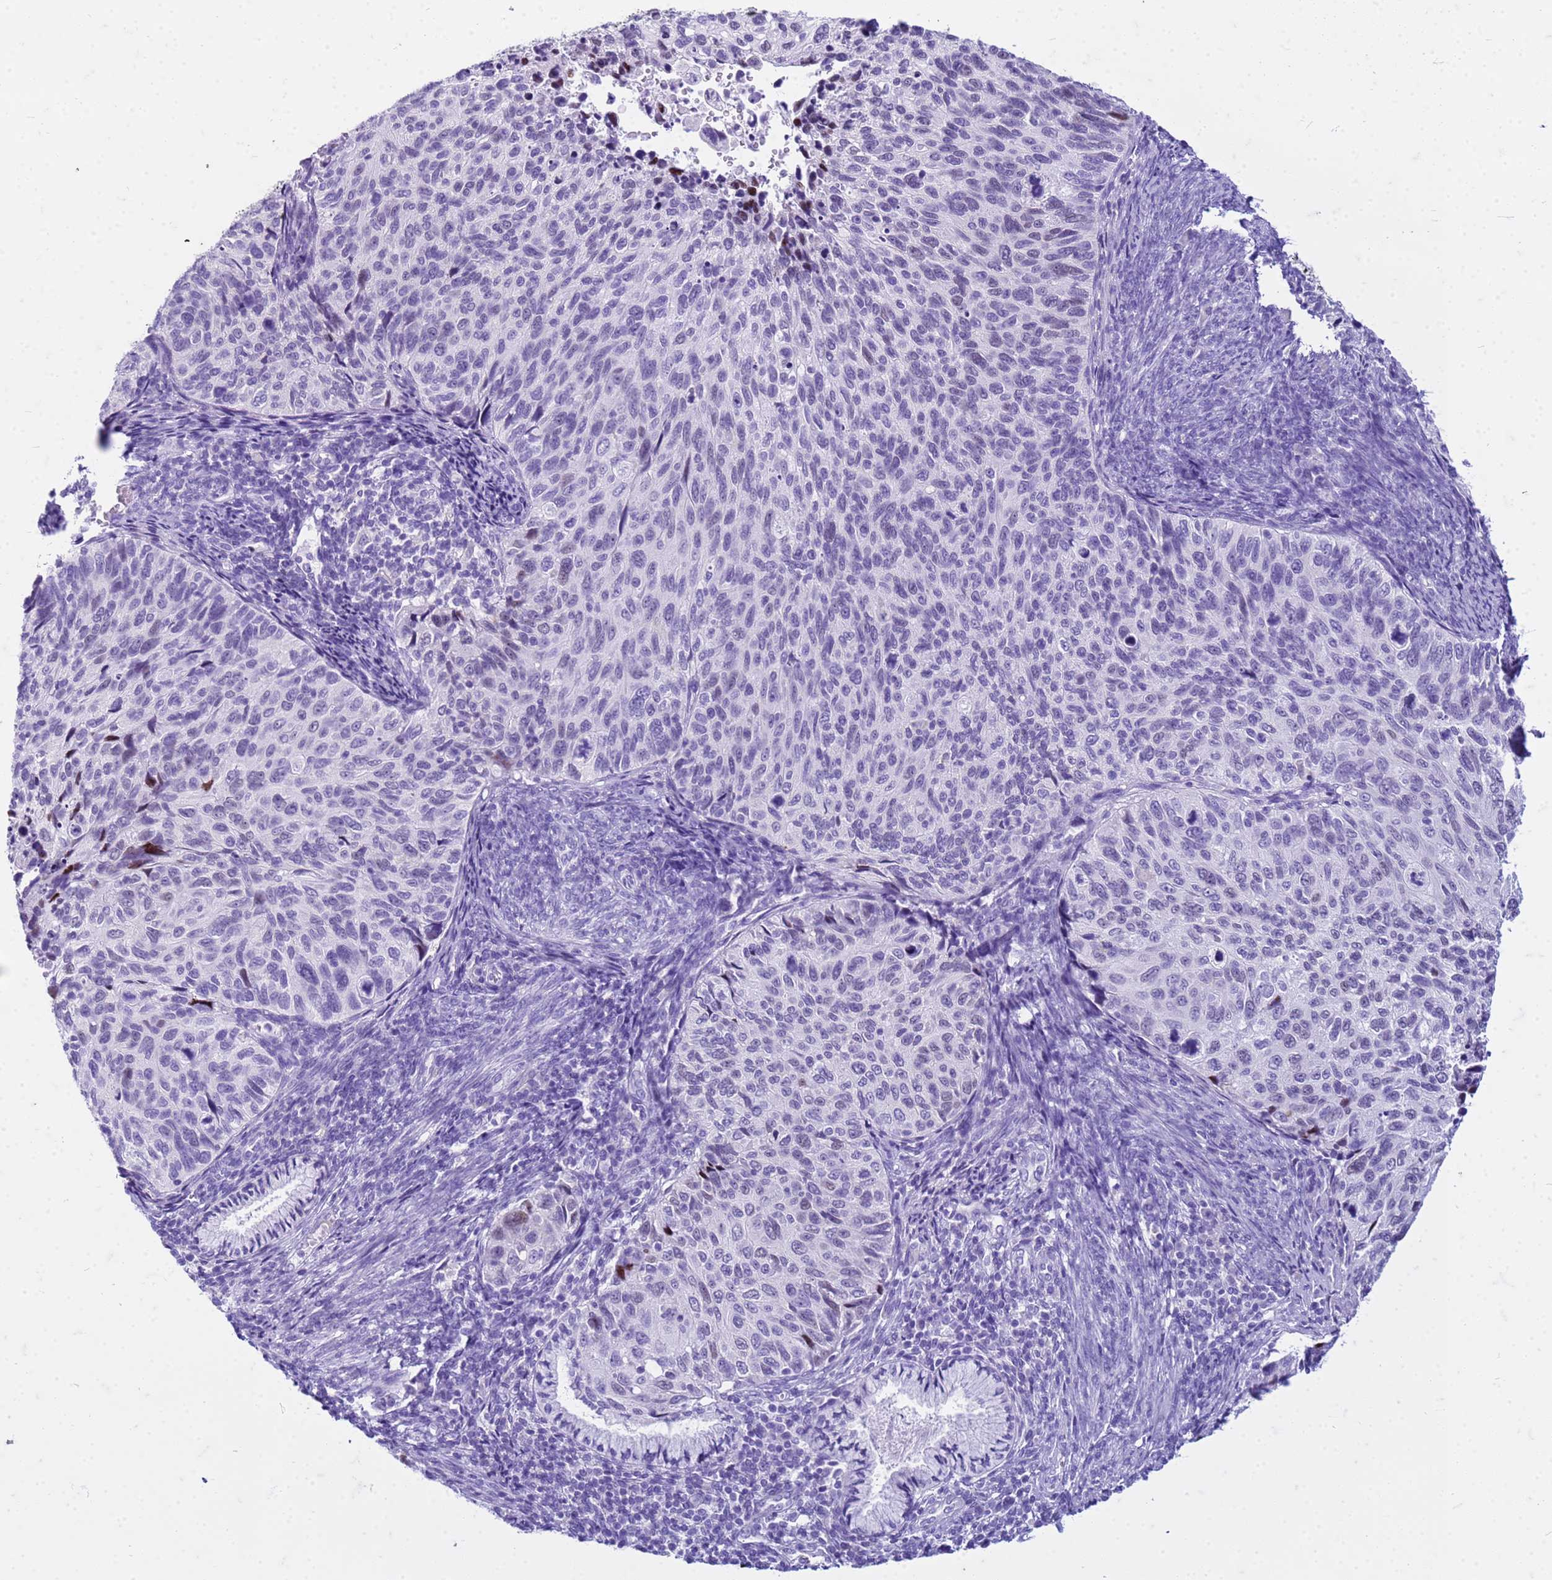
{"staining": {"intensity": "moderate", "quantity": "<25%", "location": "nuclear"}, "tissue": "cervical cancer", "cell_type": "Tumor cells", "image_type": "cancer", "snomed": [{"axis": "morphology", "description": "Squamous cell carcinoma, NOS"}, {"axis": "topography", "description": "Cervix"}], "caption": "High-power microscopy captured an immunohistochemistry (IHC) micrograph of cervical cancer, revealing moderate nuclear staining in approximately <25% of tumor cells.", "gene": "CFAP100", "patient": {"sex": "female", "age": 70}}